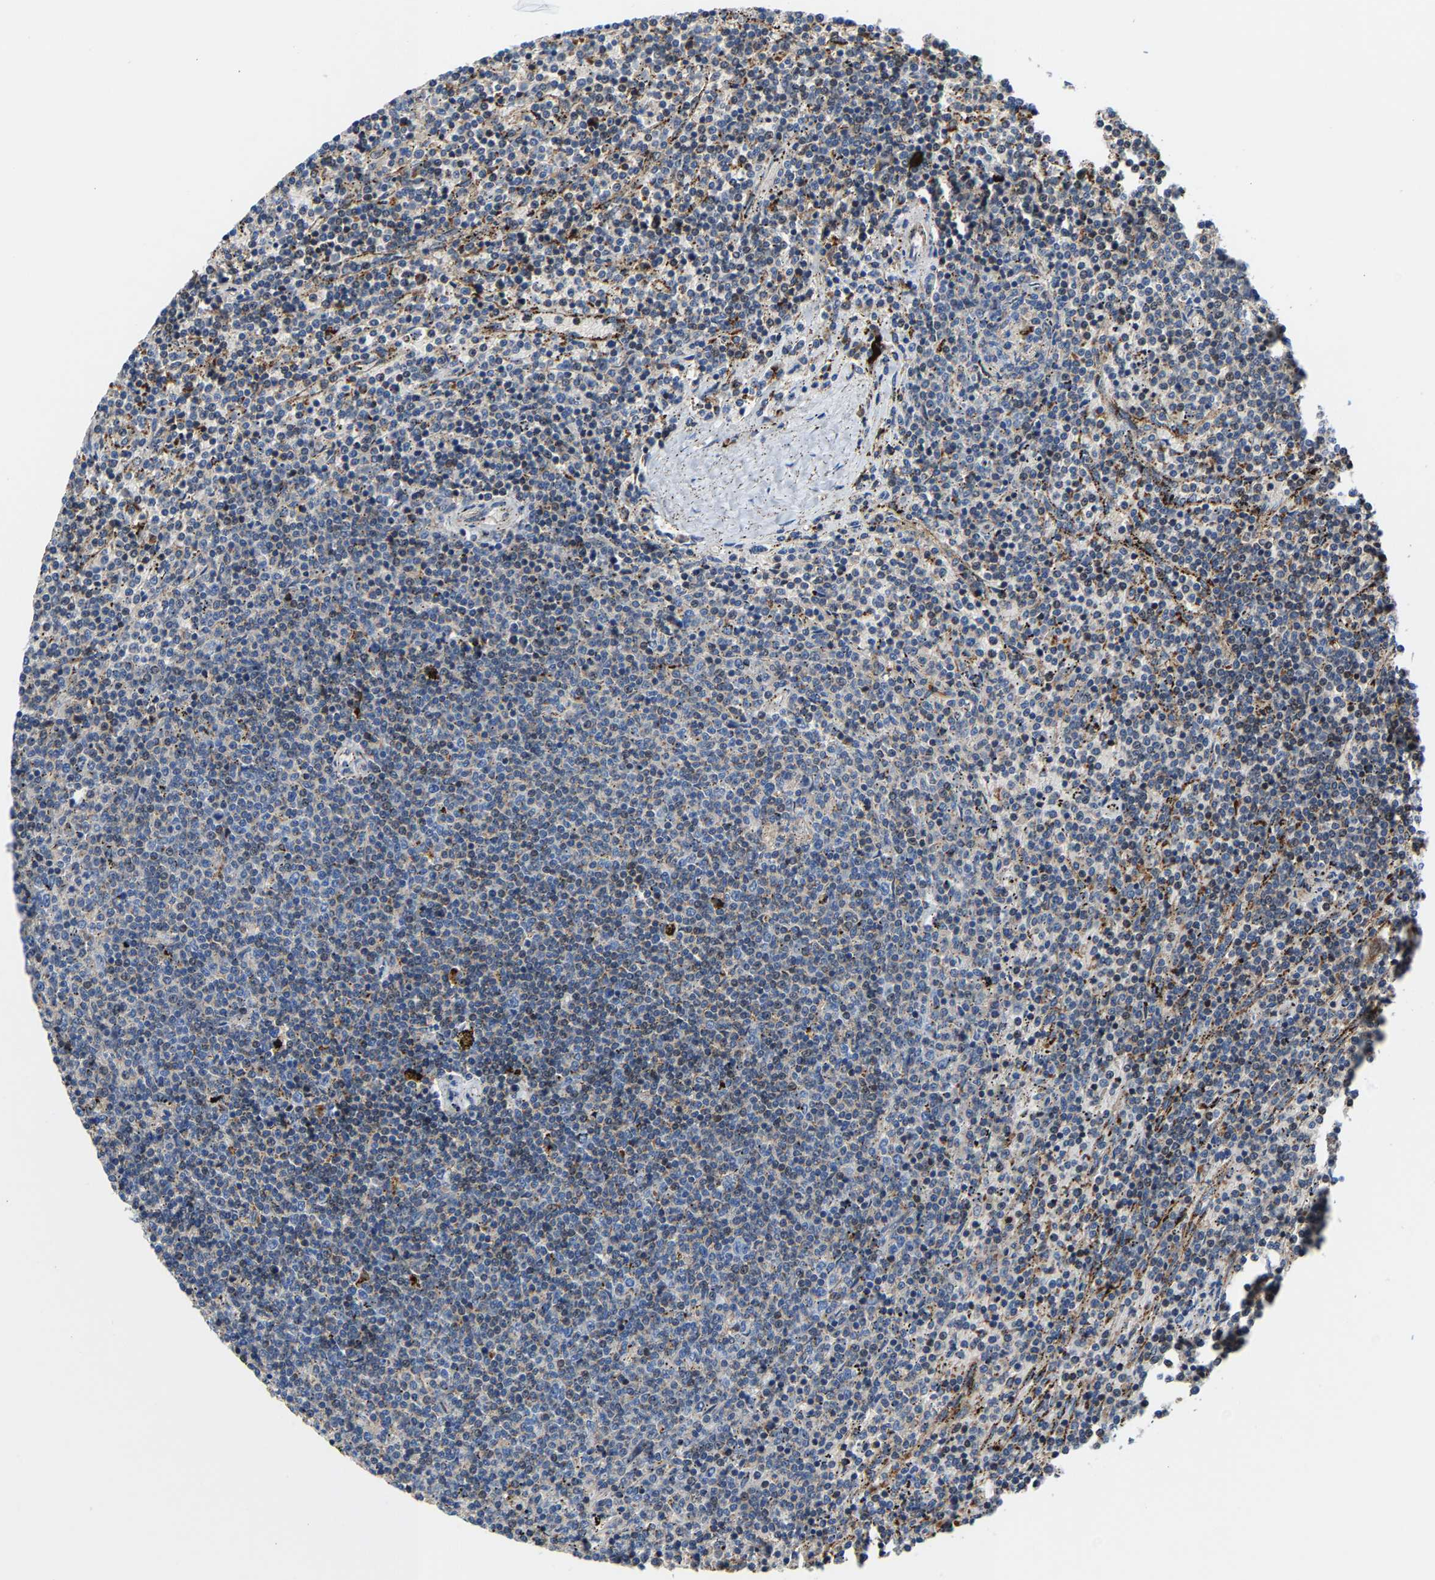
{"staining": {"intensity": "moderate", "quantity": "25%-75%", "location": "cytoplasmic/membranous"}, "tissue": "lymphoma", "cell_type": "Tumor cells", "image_type": "cancer", "snomed": [{"axis": "morphology", "description": "Malignant lymphoma, non-Hodgkin's type, Low grade"}, {"axis": "topography", "description": "Spleen"}], "caption": "Immunohistochemistry (IHC) image of neoplastic tissue: human lymphoma stained using IHC displays medium levels of moderate protein expression localized specifically in the cytoplasmic/membranous of tumor cells, appearing as a cytoplasmic/membranous brown color.", "gene": "DPP7", "patient": {"sex": "female", "age": 50}}